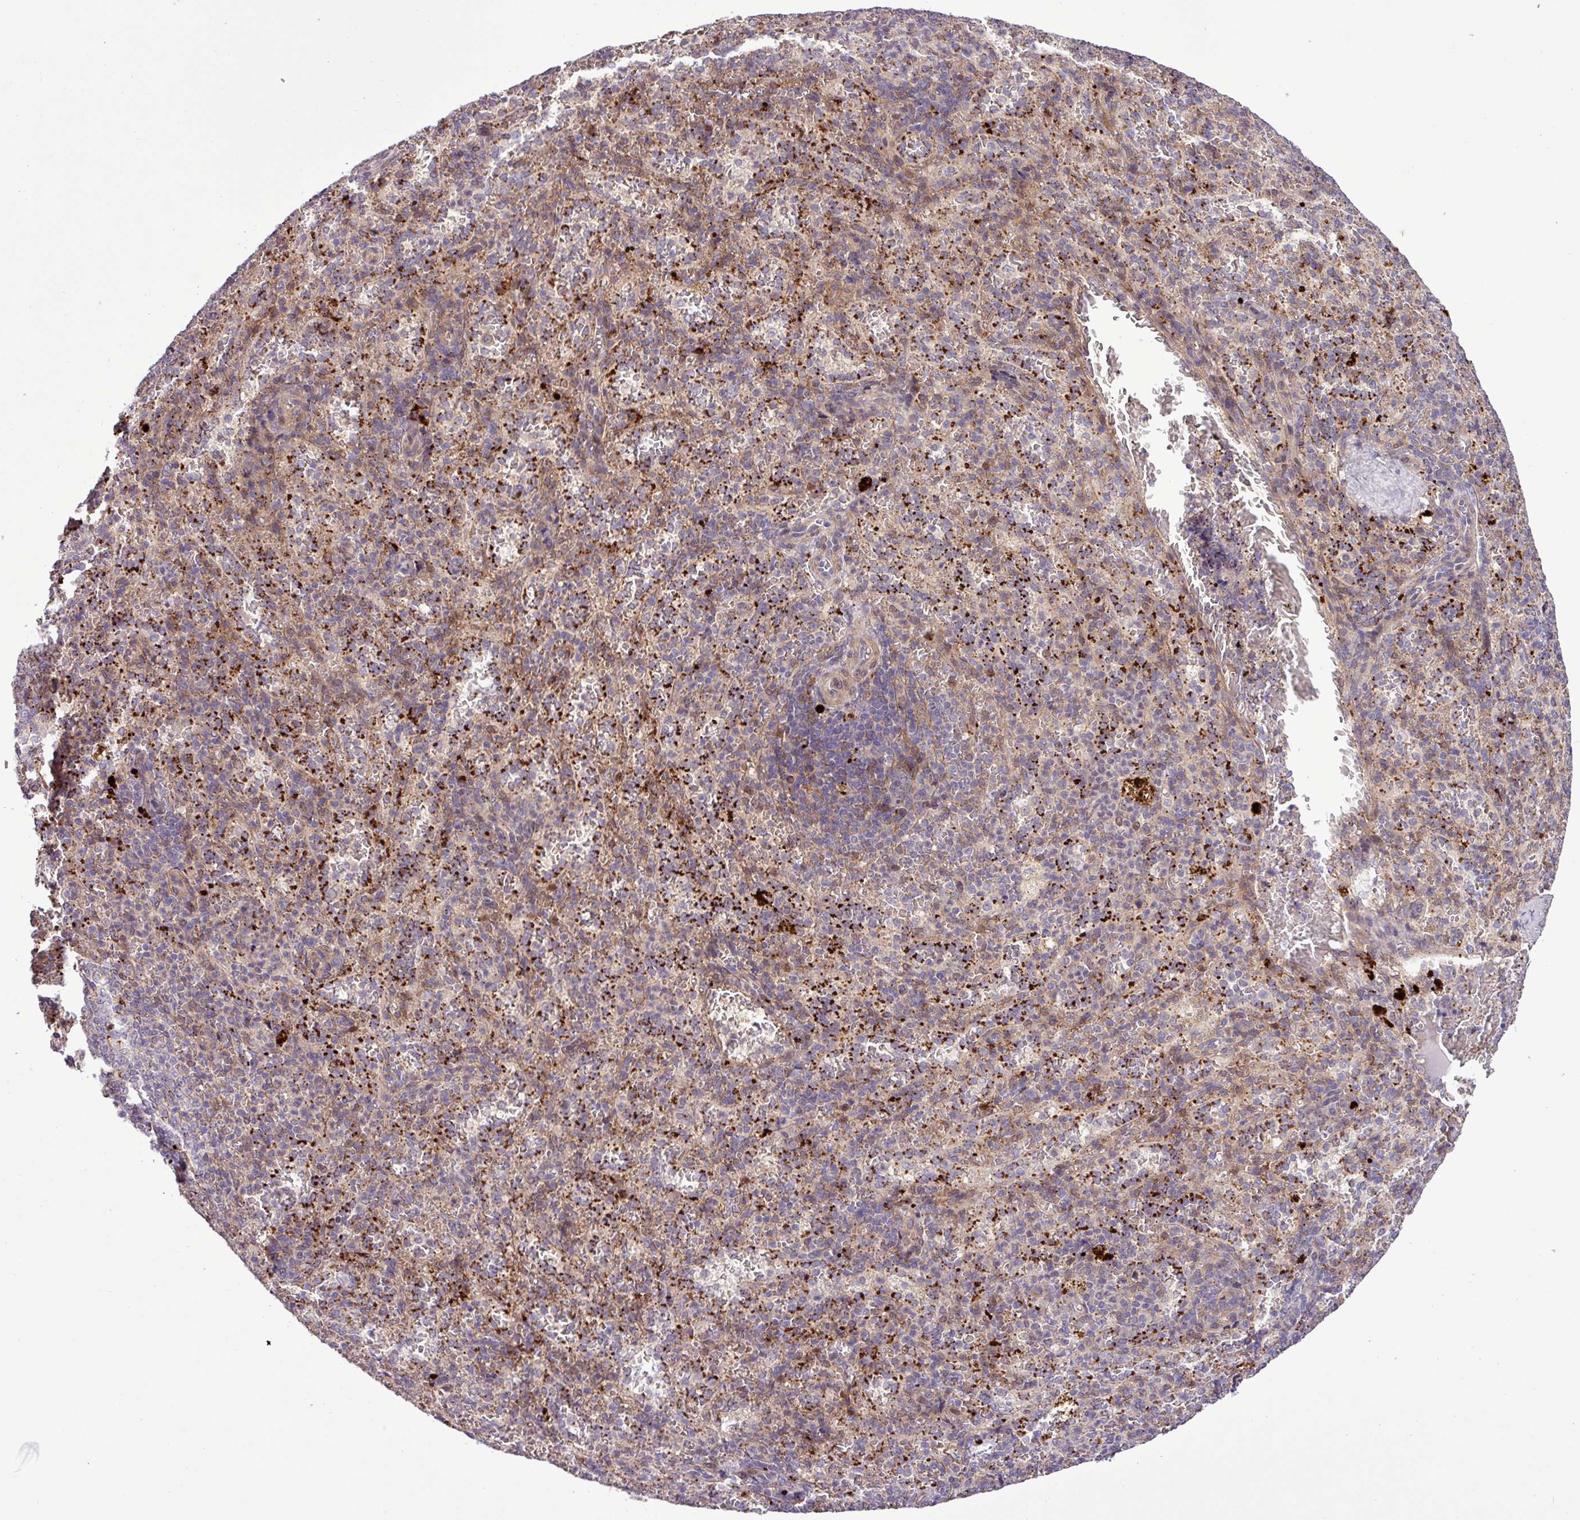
{"staining": {"intensity": "moderate", "quantity": "<25%", "location": "cytoplasmic/membranous"}, "tissue": "spleen", "cell_type": "Cells in red pulp", "image_type": "normal", "snomed": [{"axis": "morphology", "description": "Normal tissue, NOS"}, {"axis": "topography", "description": "Spleen"}], "caption": "Protein staining of benign spleen exhibits moderate cytoplasmic/membranous staining in approximately <25% of cells in red pulp. The protein of interest is stained brown, and the nuclei are stained in blue (DAB (3,3'-diaminobenzidine) IHC with brightfield microscopy, high magnification).", "gene": "CARHSP1", "patient": {"sex": "female", "age": 21}}